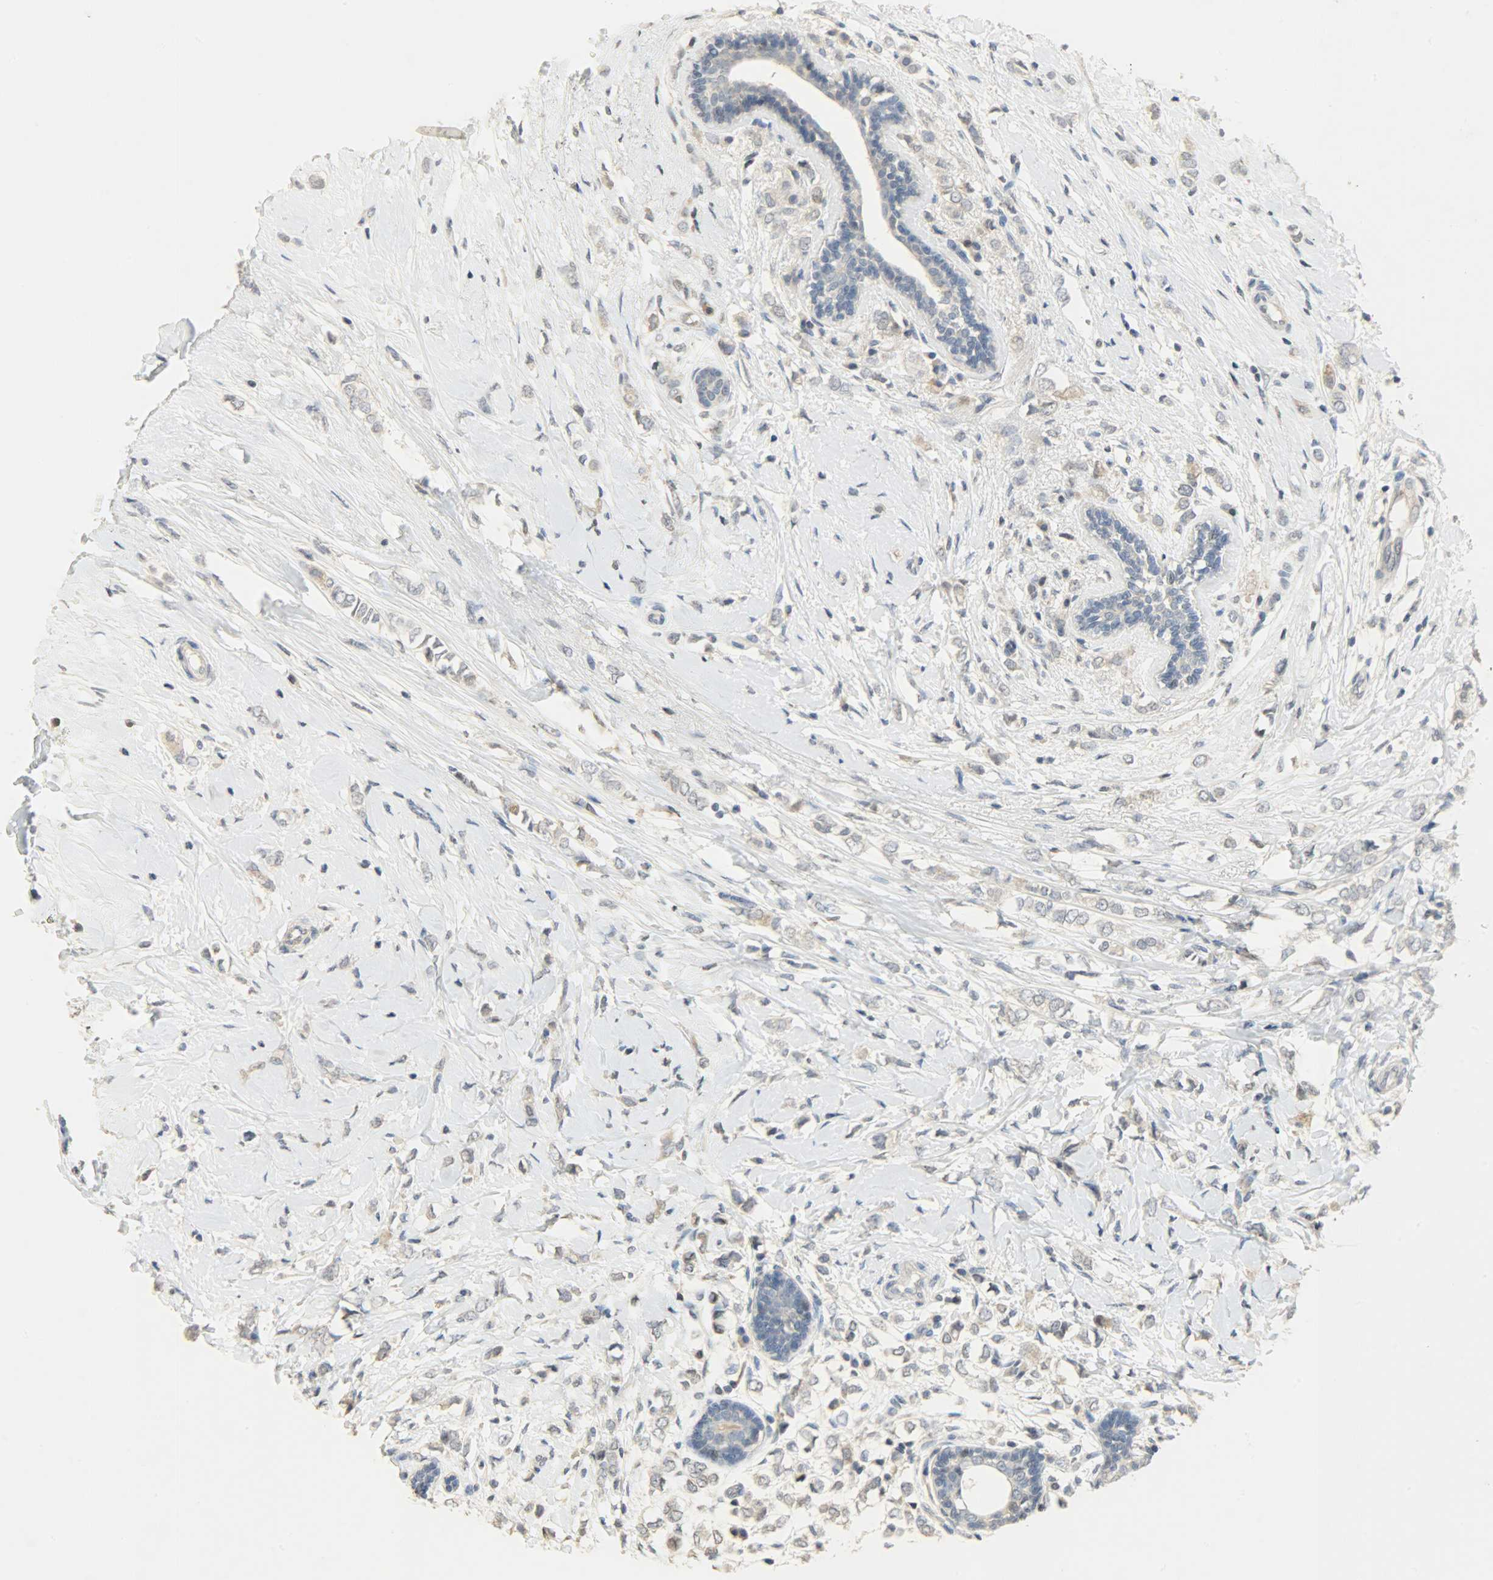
{"staining": {"intensity": "negative", "quantity": "none", "location": "none"}, "tissue": "breast cancer", "cell_type": "Tumor cells", "image_type": "cancer", "snomed": [{"axis": "morphology", "description": "Normal tissue, NOS"}, {"axis": "morphology", "description": "Lobular carcinoma"}, {"axis": "topography", "description": "Breast"}], "caption": "Immunohistochemistry micrograph of neoplastic tissue: human breast lobular carcinoma stained with DAB reveals no significant protein staining in tumor cells.", "gene": "DNAJB6", "patient": {"sex": "female", "age": 47}}